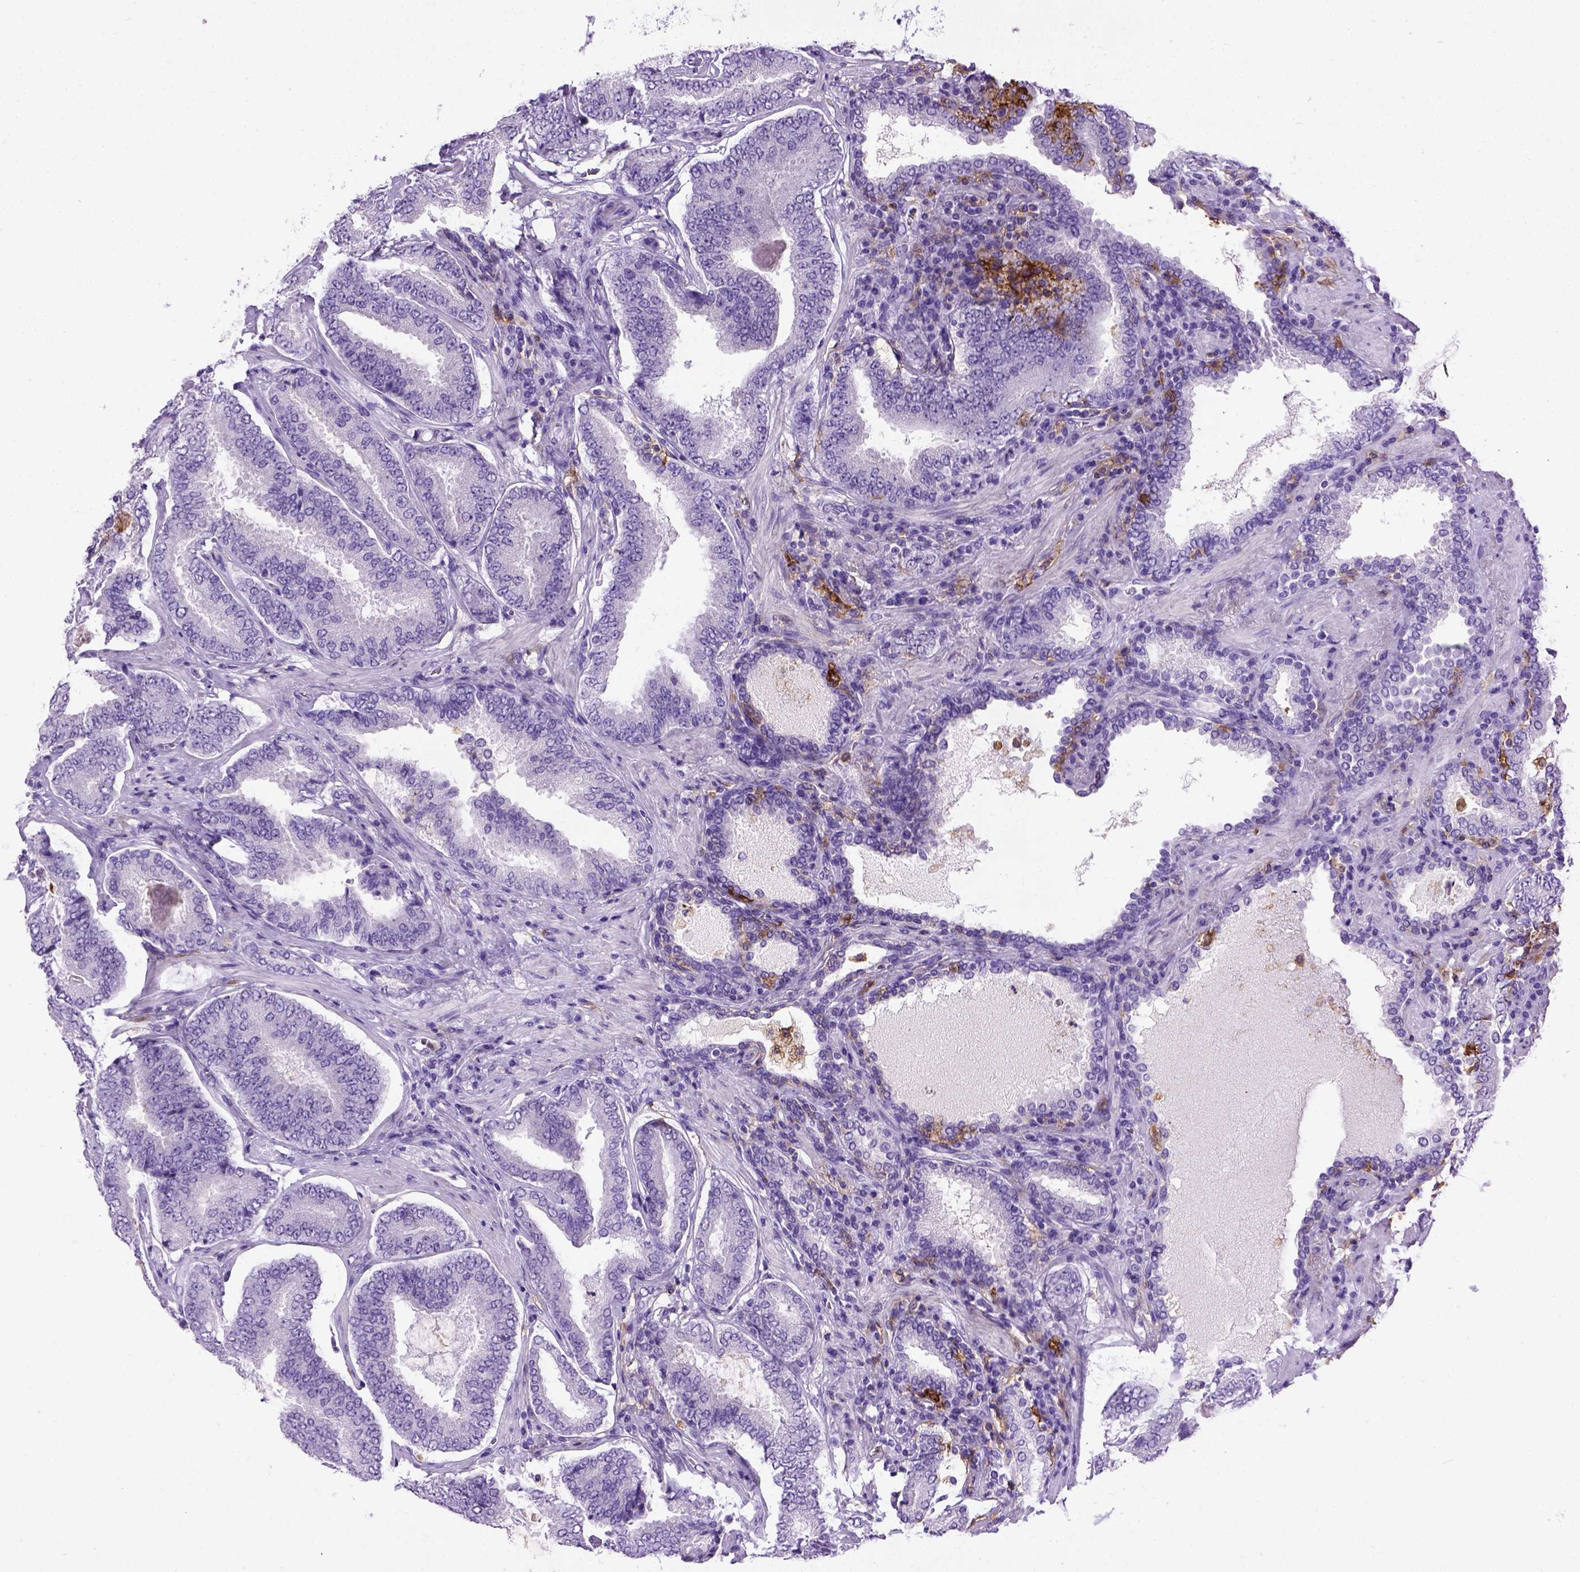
{"staining": {"intensity": "negative", "quantity": "none", "location": "none"}, "tissue": "prostate cancer", "cell_type": "Tumor cells", "image_type": "cancer", "snomed": [{"axis": "morphology", "description": "Adenocarcinoma, NOS"}, {"axis": "topography", "description": "Prostate"}], "caption": "Protein analysis of prostate cancer (adenocarcinoma) reveals no significant expression in tumor cells. (DAB immunohistochemistry (IHC) visualized using brightfield microscopy, high magnification).", "gene": "ITGAX", "patient": {"sex": "male", "age": 64}}